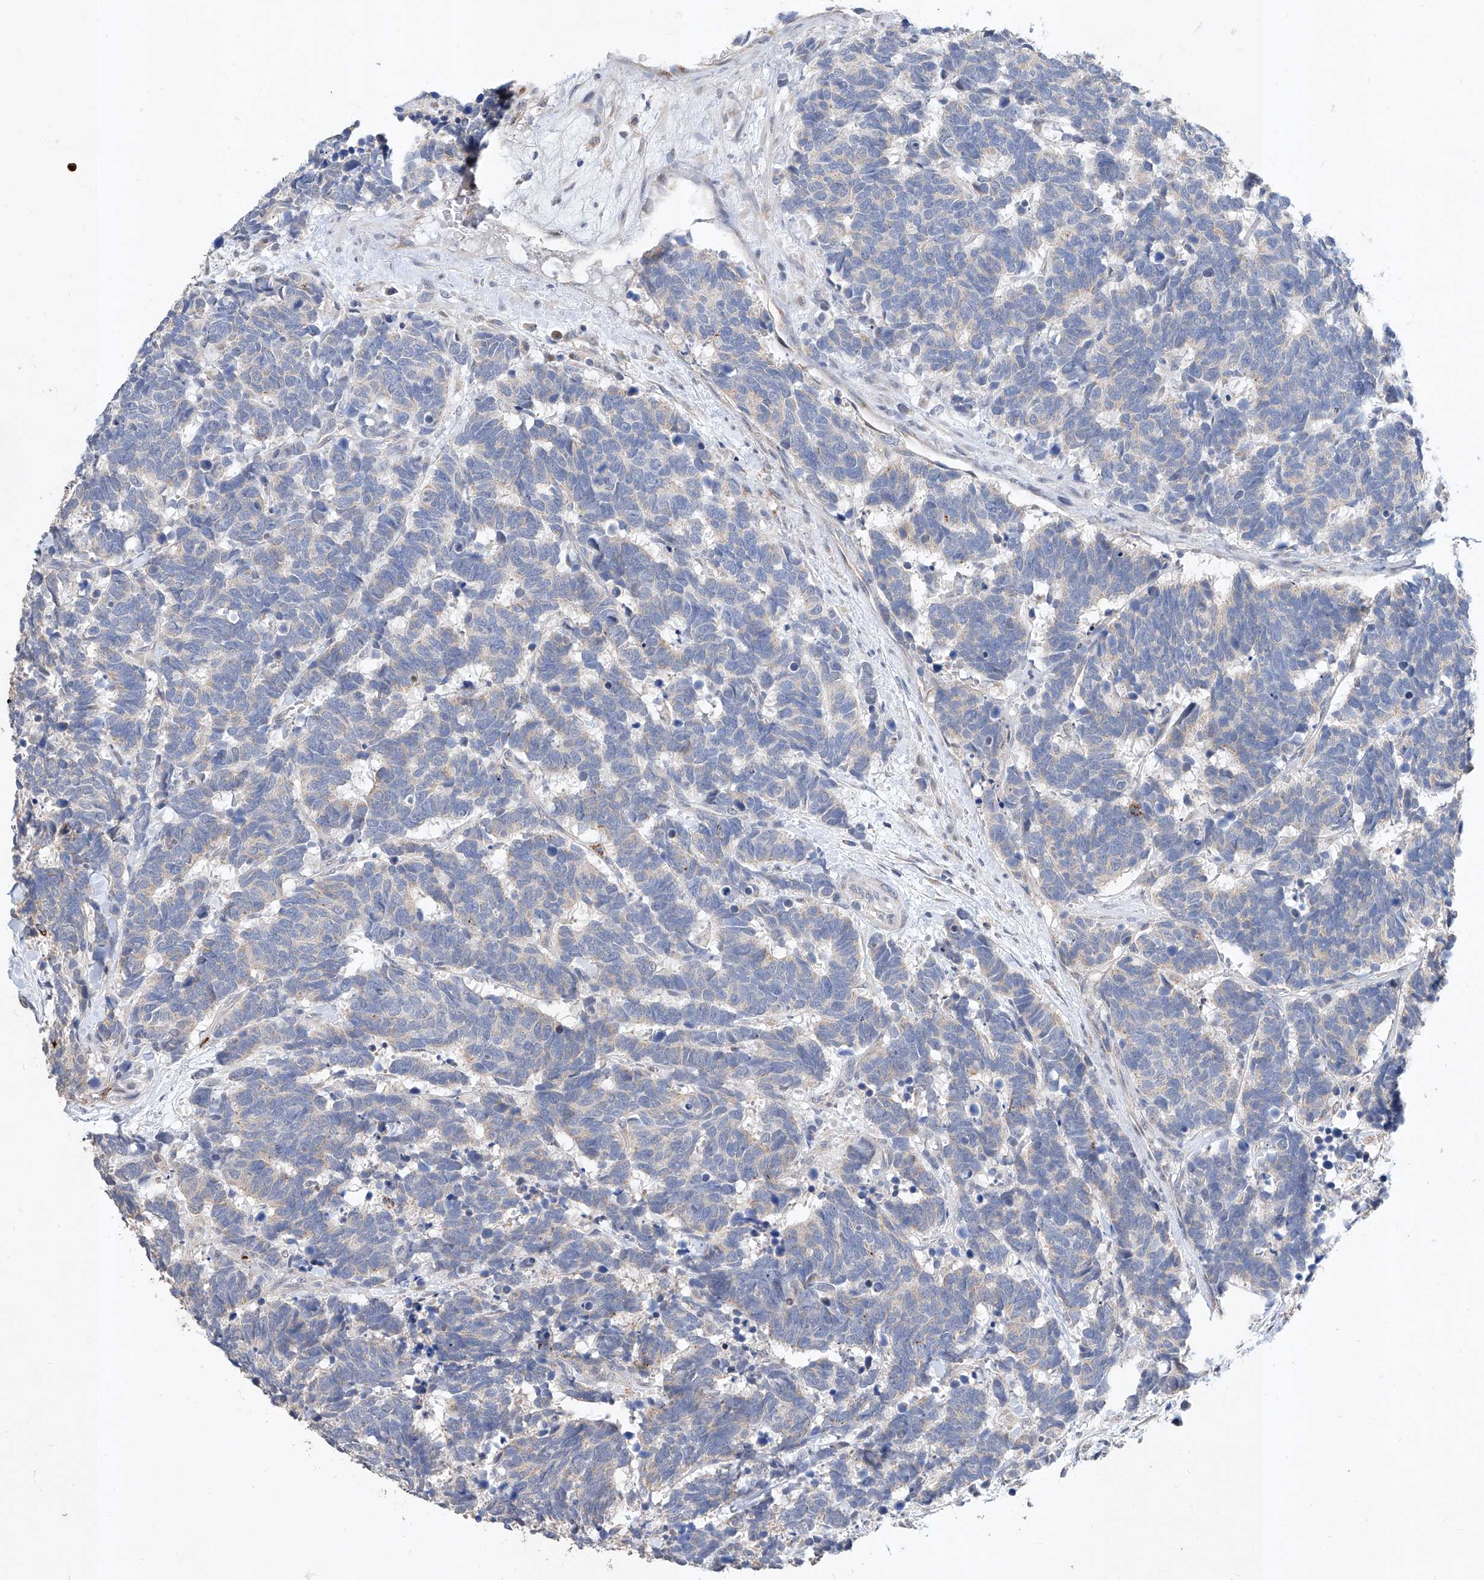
{"staining": {"intensity": "negative", "quantity": "none", "location": "none"}, "tissue": "carcinoid", "cell_type": "Tumor cells", "image_type": "cancer", "snomed": [{"axis": "morphology", "description": "Carcinoma, NOS"}, {"axis": "morphology", "description": "Carcinoid, malignant, NOS"}, {"axis": "topography", "description": "Urinary bladder"}], "caption": "Carcinoid was stained to show a protein in brown. There is no significant expression in tumor cells.", "gene": "MFSD4B", "patient": {"sex": "male", "age": 57}}